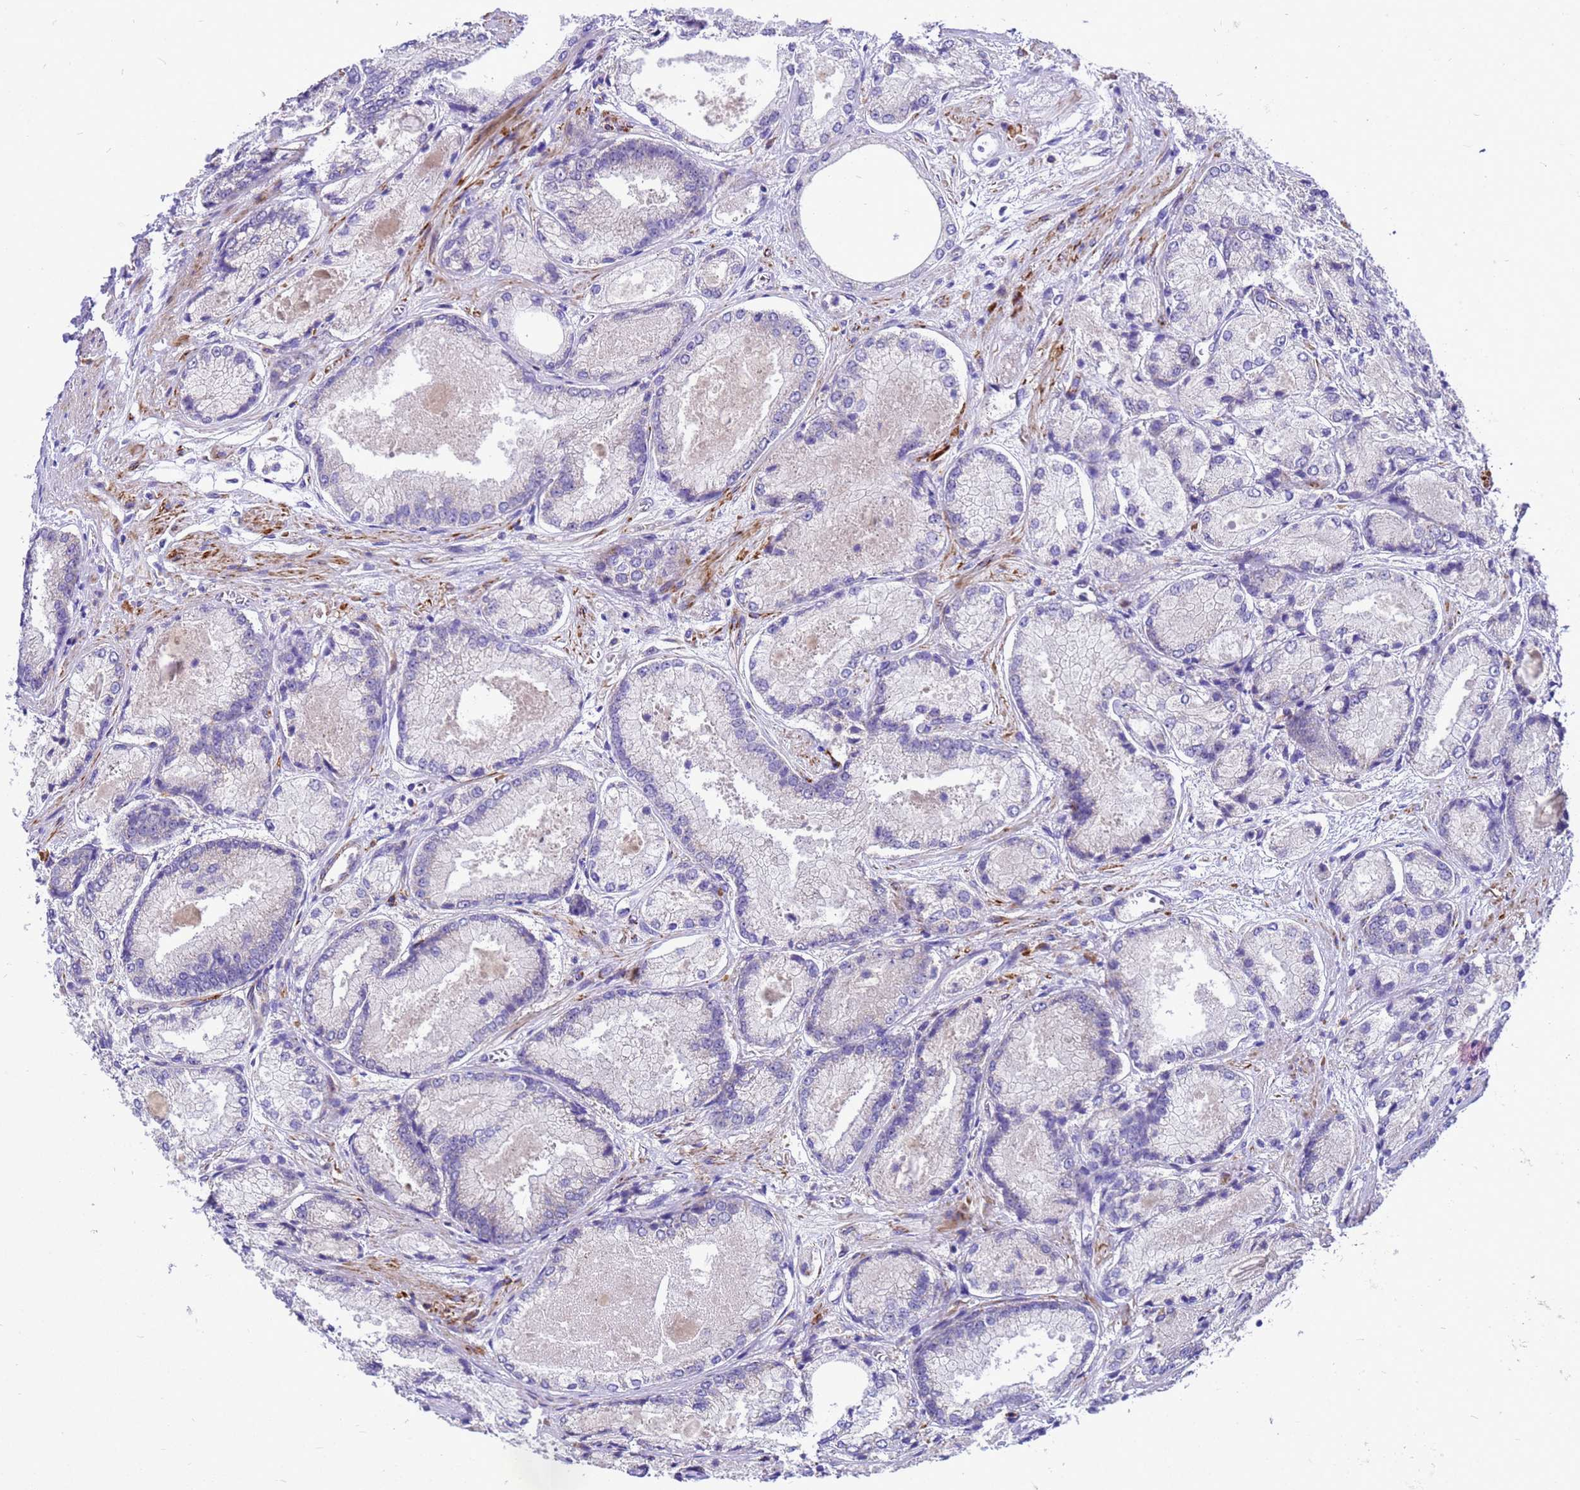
{"staining": {"intensity": "negative", "quantity": "none", "location": "none"}, "tissue": "prostate cancer", "cell_type": "Tumor cells", "image_type": "cancer", "snomed": [{"axis": "morphology", "description": "Adenocarcinoma, Low grade"}, {"axis": "topography", "description": "Prostate"}], "caption": "Prostate cancer was stained to show a protein in brown. There is no significant positivity in tumor cells.", "gene": "POP7", "patient": {"sex": "male", "age": 74}}